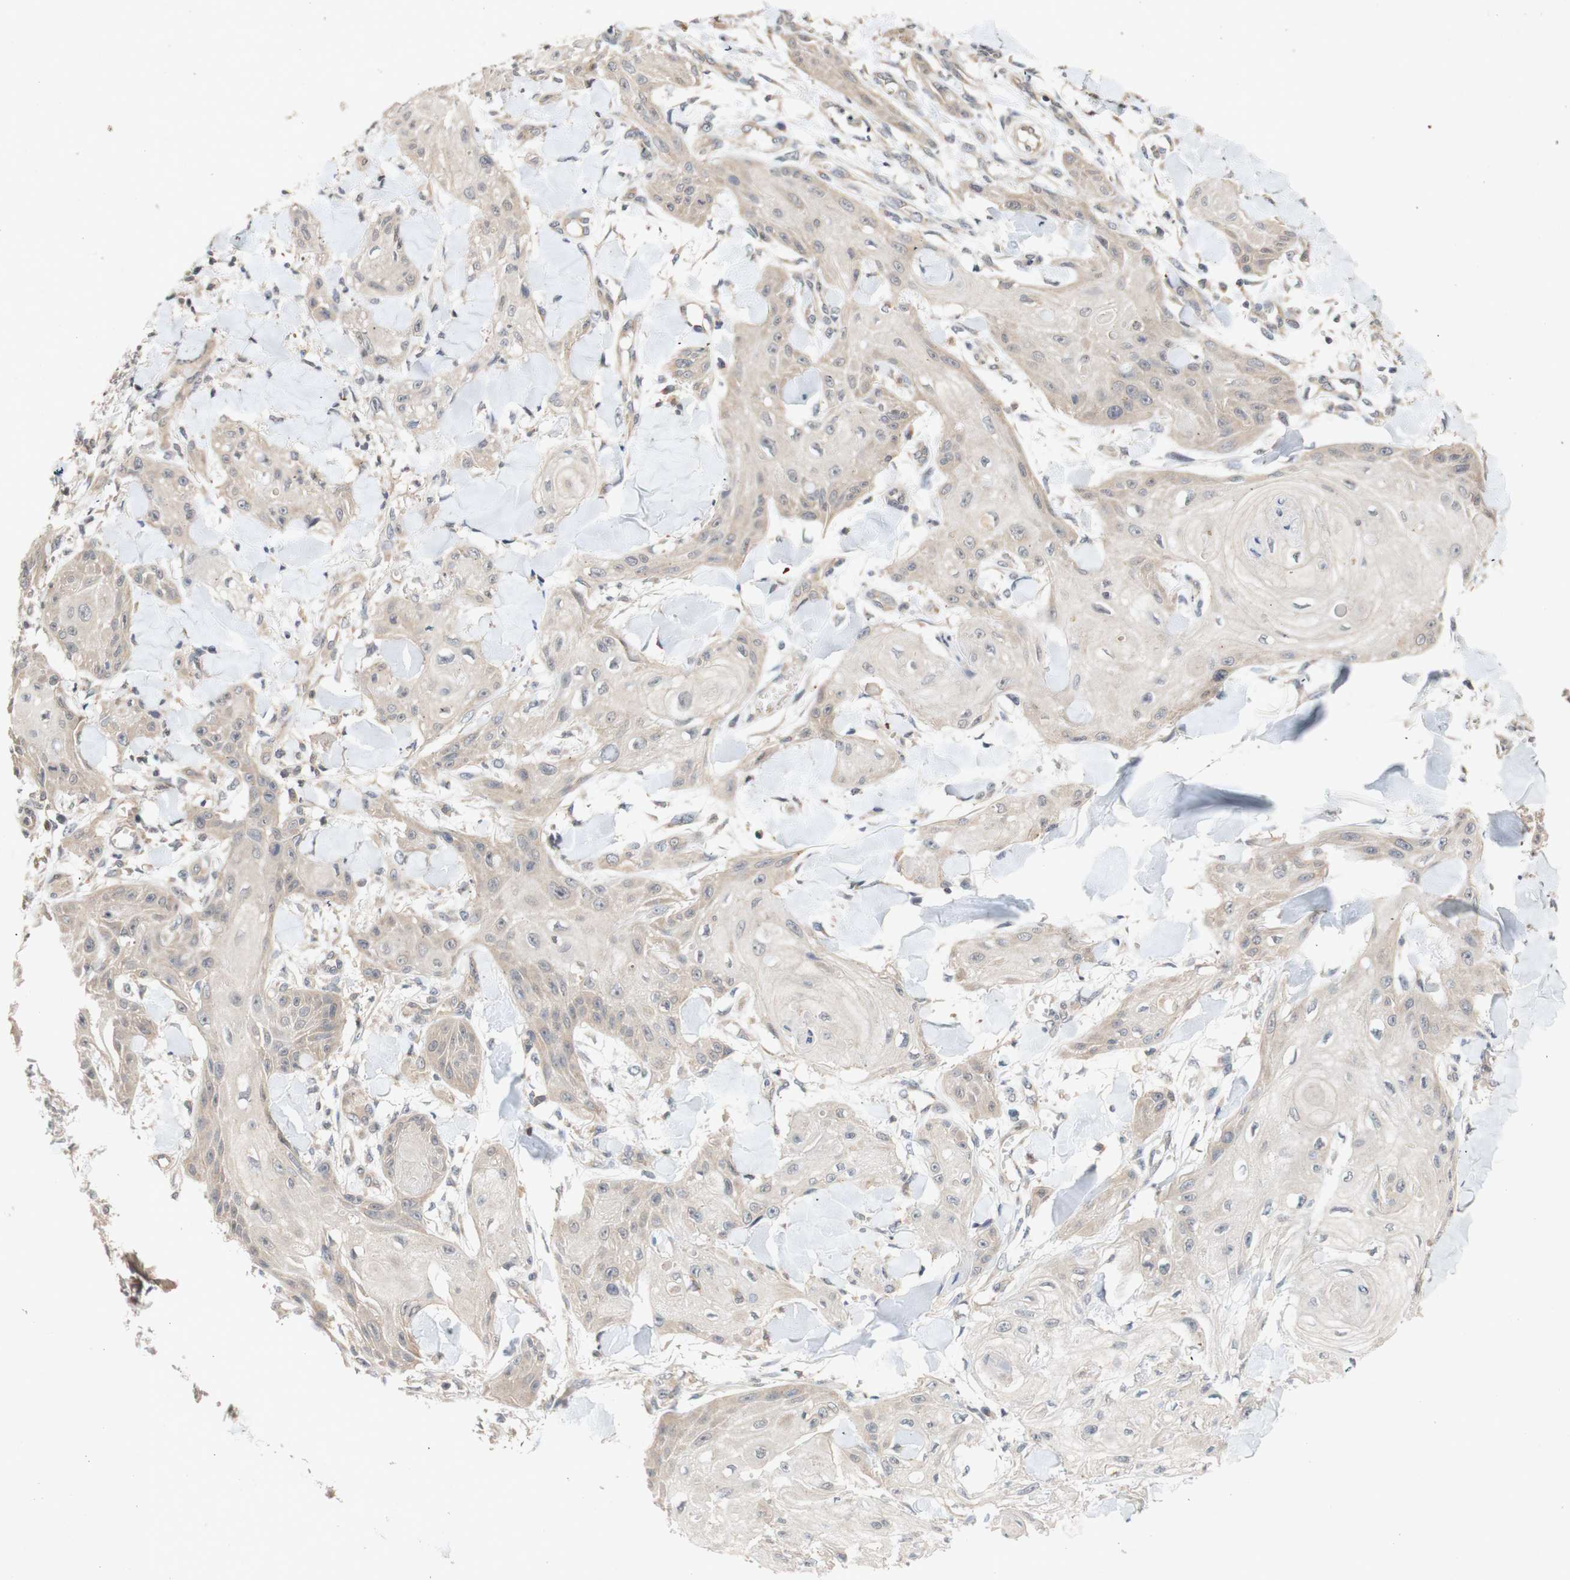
{"staining": {"intensity": "weak", "quantity": ">75%", "location": "cytoplasmic/membranous"}, "tissue": "skin cancer", "cell_type": "Tumor cells", "image_type": "cancer", "snomed": [{"axis": "morphology", "description": "Squamous cell carcinoma, NOS"}, {"axis": "topography", "description": "Skin"}], "caption": "Immunohistochemical staining of human skin squamous cell carcinoma reveals low levels of weak cytoplasmic/membranous positivity in approximately >75% of tumor cells. Ihc stains the protein of interest in brown and the nuclei are stained blue.", "gene": "PIN1", "patient": {"sex": "male", "age": 74}}